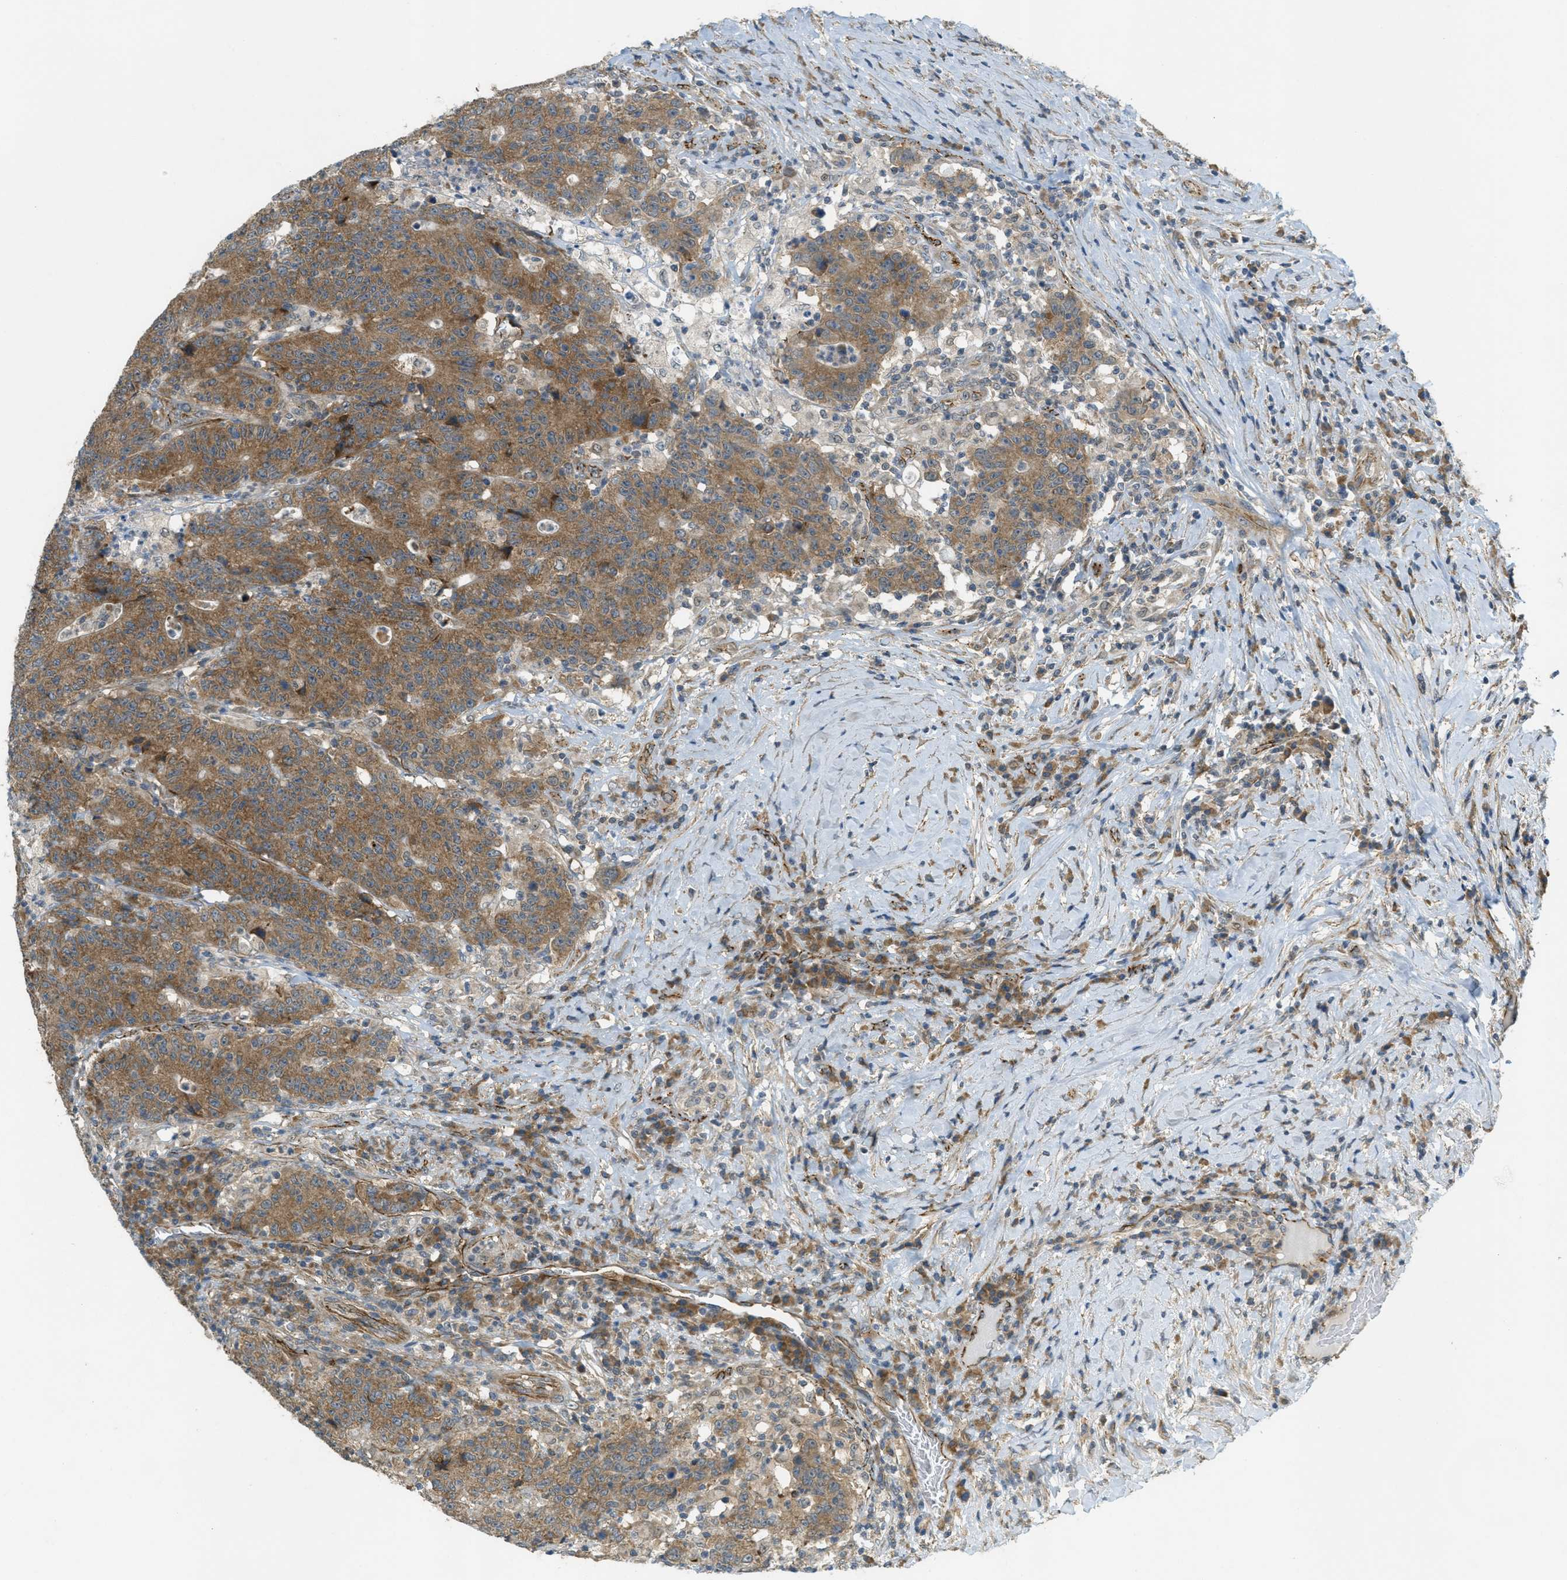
{"staining": {"intensity": "moderate", "quantity": ">75%", "location": "cytoplasmic/membranous"}, "tissue": "colorectal cancer", "cell_type": "Tumor cells", "image_type": "cancer", "snomed": [{"axis": "morphology", "description": "Normal tissue, NOS"}, {"axis": "morphology", "description": "Adenocarcinoma, NOS"}, {"axis": "topography", "description": "Colon"}], "caption": "Tumor cells exhibit medium levels of moderate cytoplasmic/membranous staining in approximately >75% of cells in human adenocarcinoma (colorectal). (DAB IHC with brightfield microscopy, high magnification).", "gene": "JCAD", "patient": {"sex": "female", "age": 75}}